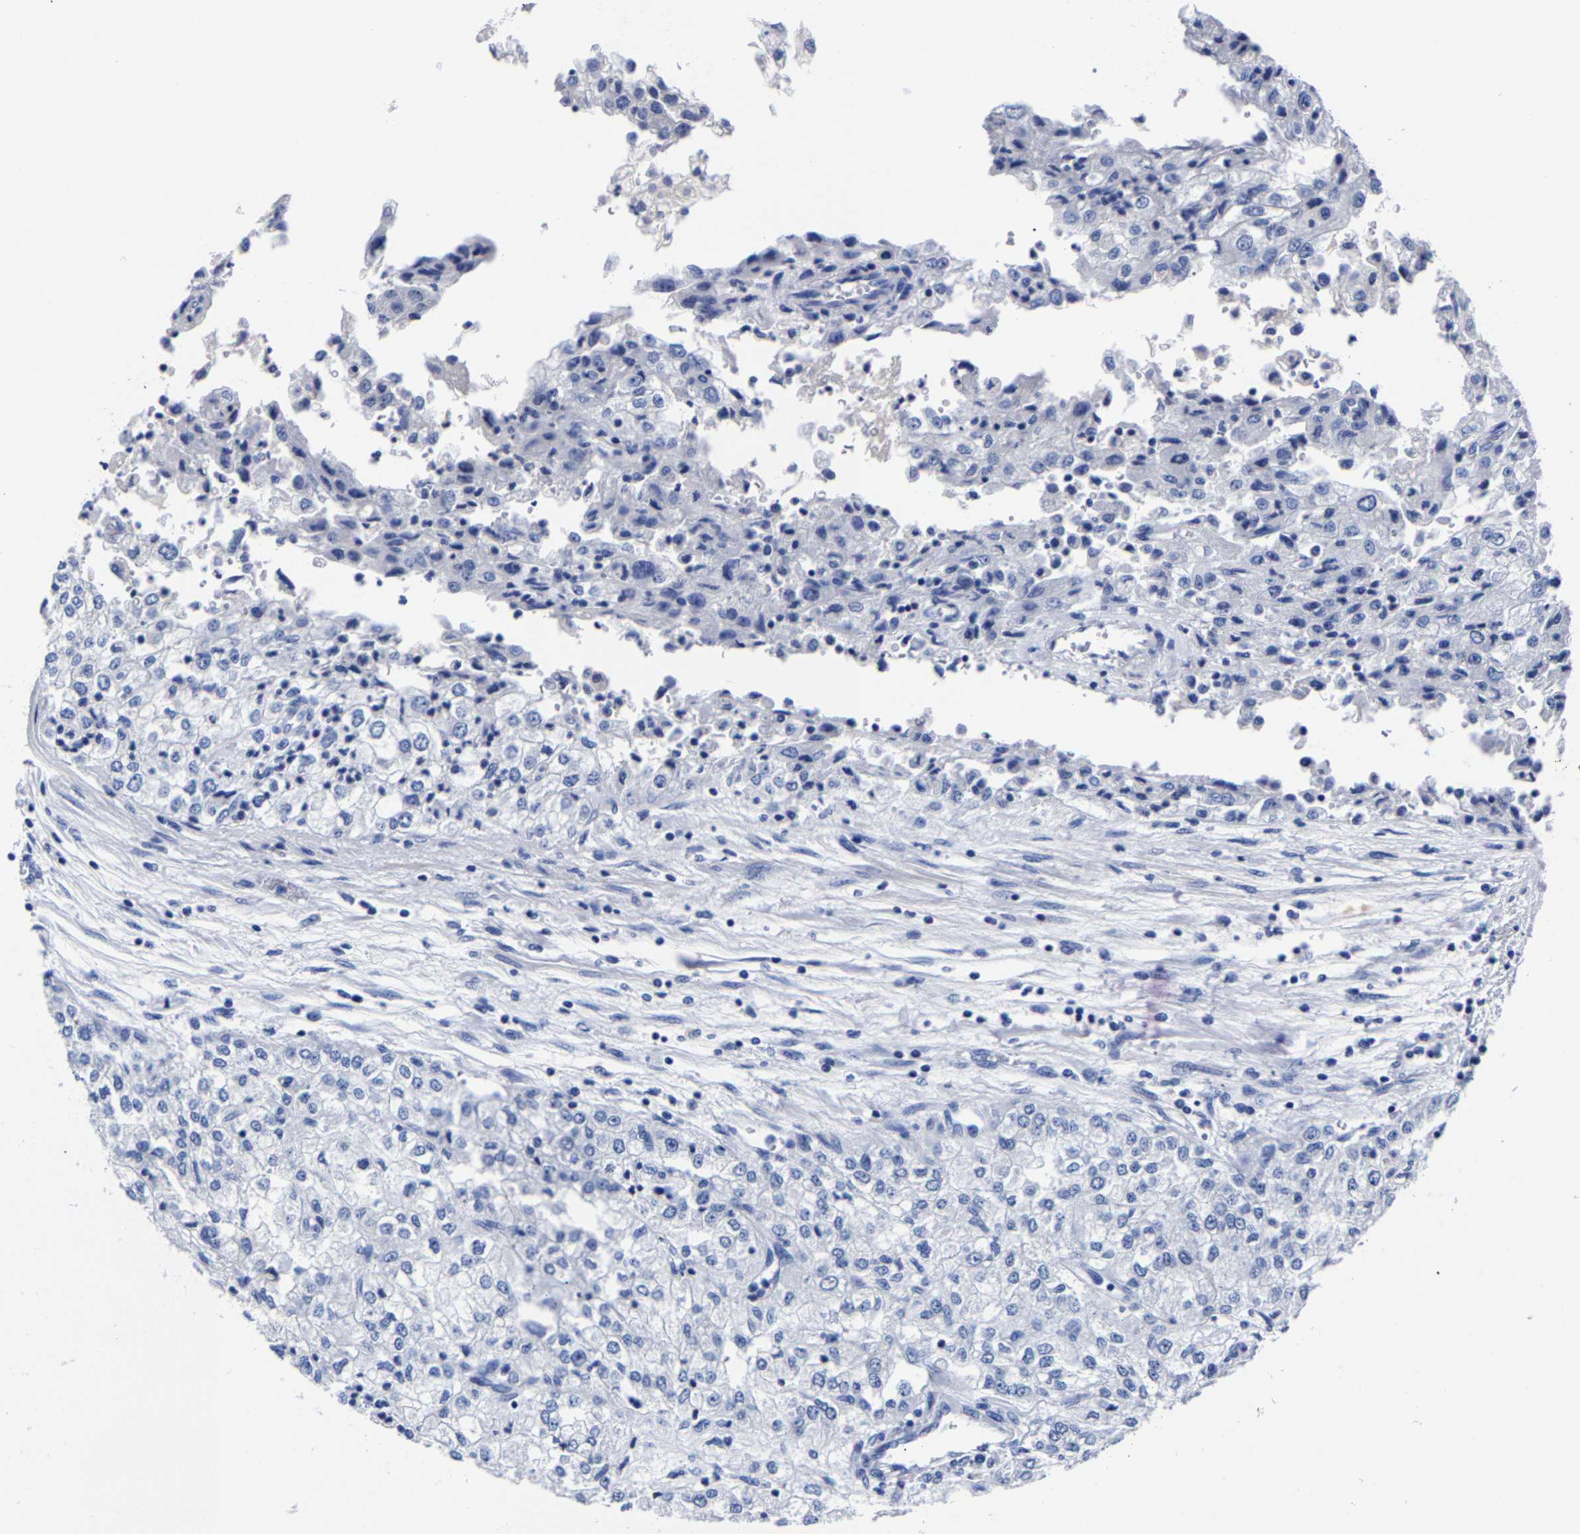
{"staining": {"intensity": "negative", "quantity": "none", "location": "none"}, "tissue": "renal cancer", "cell_type": "Tumor cells", "image_type": "cancer", "snomed": [{"axis": "morphology", "description": "Adenocarcinoma, NOS"}, {"axis": "topography", "description": "Kidney"}], "caption": "High magnification brightfield microscopy of renal cancer stained with DAB (3,3'-diaminobenzidine) (brown) and counterstained with hematoxylin (blue): tumor cells show no significant expression.", "gene": "CPA2", "patient": {"sex": "female", "age": 54}}